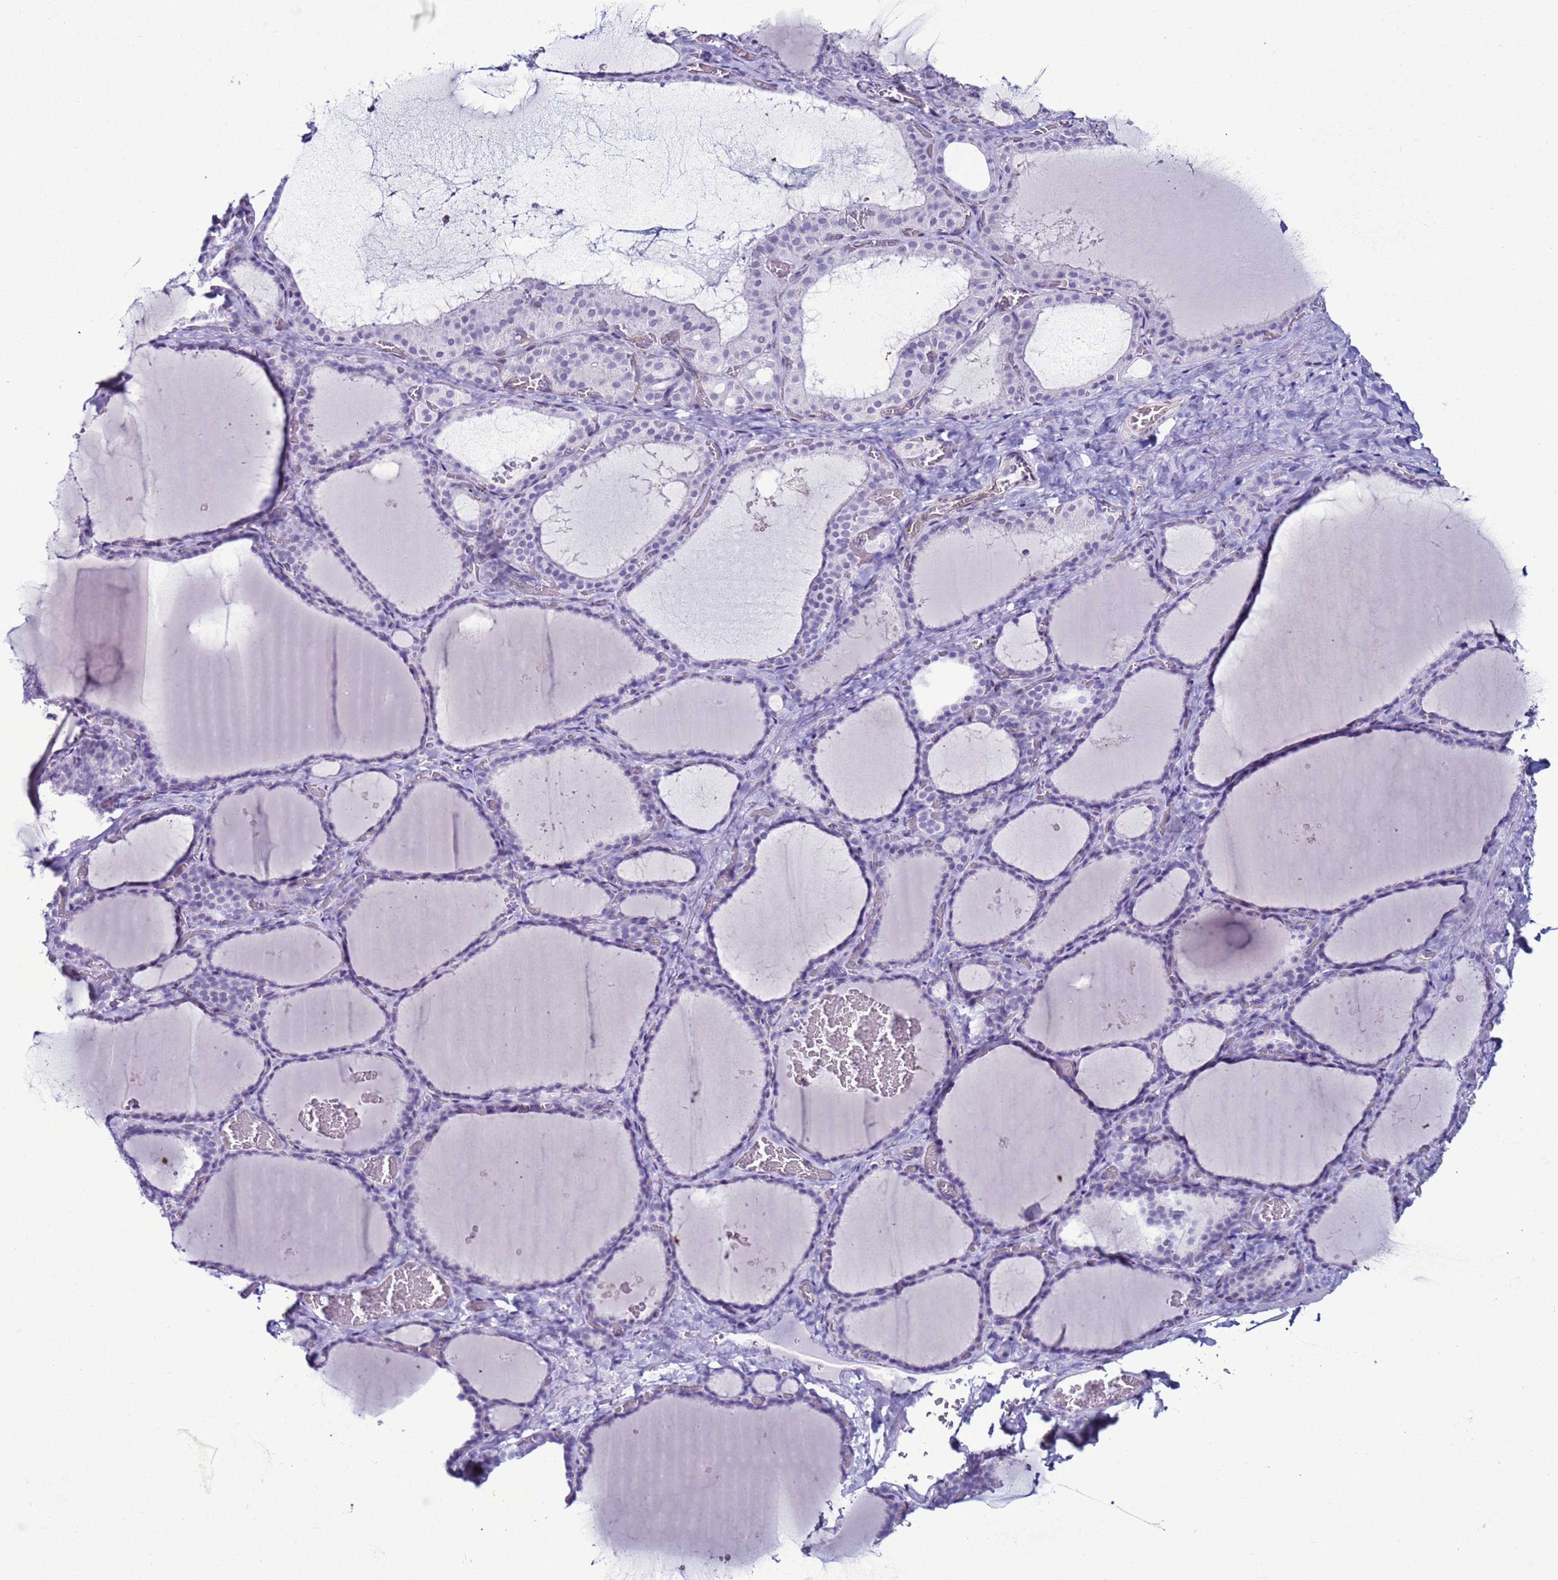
{"staining": {"intensity": "negative", "quantity": "none", "location": "none"}, "tissue": "thyroid gland", "cell_type": "Glandular cells", "image_type": "normal", "snomed": [{"axis": "morphology", "description": "Normal tissue, NOS"}, {"axis": "topography", "description": "Thyroid gland"}], "caption": "An image of thyroid gland stained for a protein demonstrates no brown staining in glandular cells.", "gene": "LRRC10B", "patient": {"sex": "female", "age": 39}}